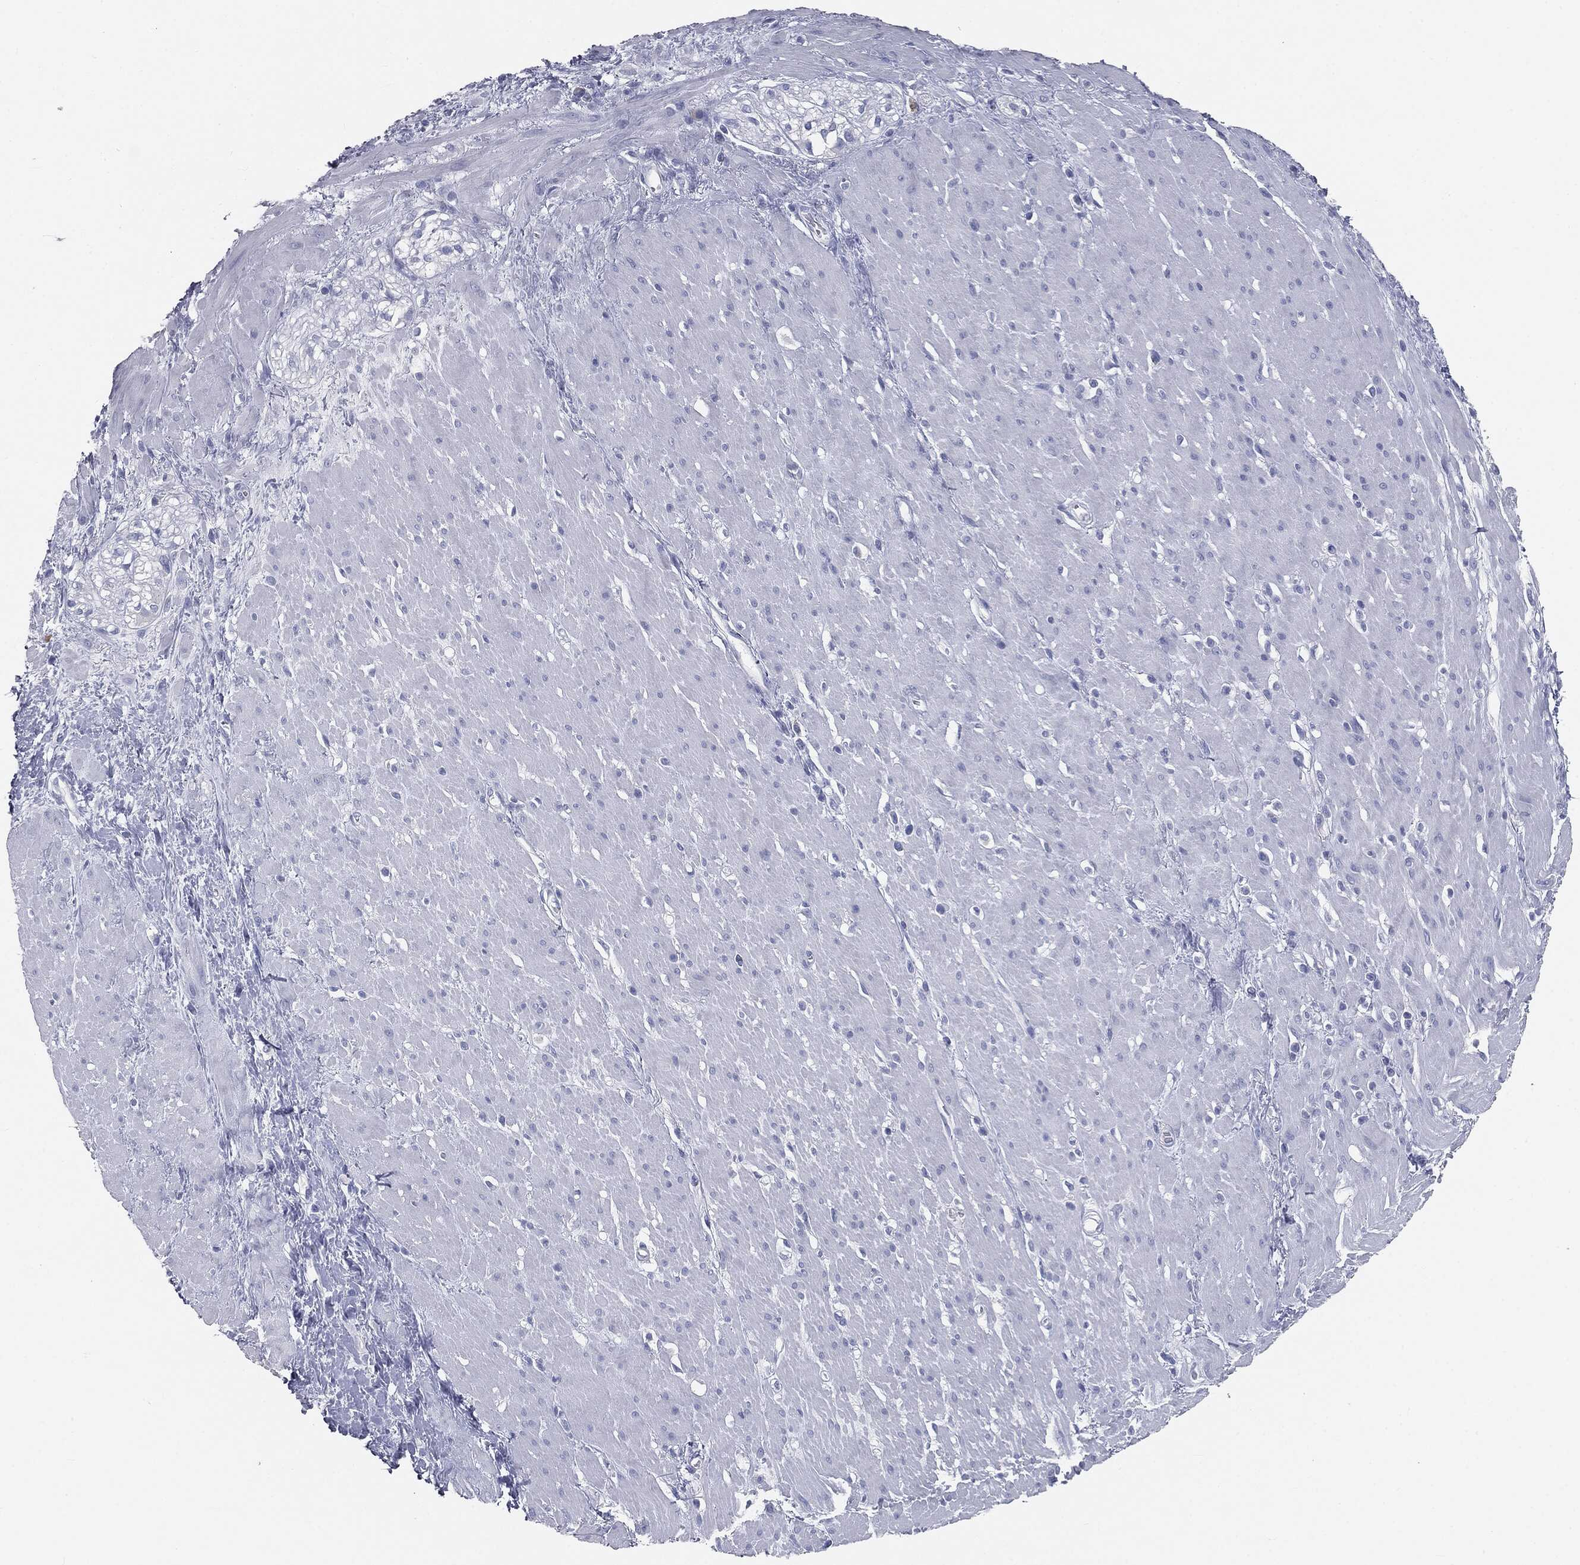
{"staining": {"intensity": "negative", "quantity": "none", "location": "none"}, "tissue": "smooth muscle", "cell_type": "Smooth muscle cells", "image_type": "normal", "snomed": [{"axis": "morphology", "description": "Normal tissue, NOS"}, {"axis": "topography", "description": "Soft tissue"}, {"axis": "topography", "description": "Smooth muscle"}], "caption": "Immunohistochemistry (IHC) of benign smooth muscle shows no positivity in smooth muscle cells.", "gene": "CAV3", "patient": {"sex": "male", "age": 72}}